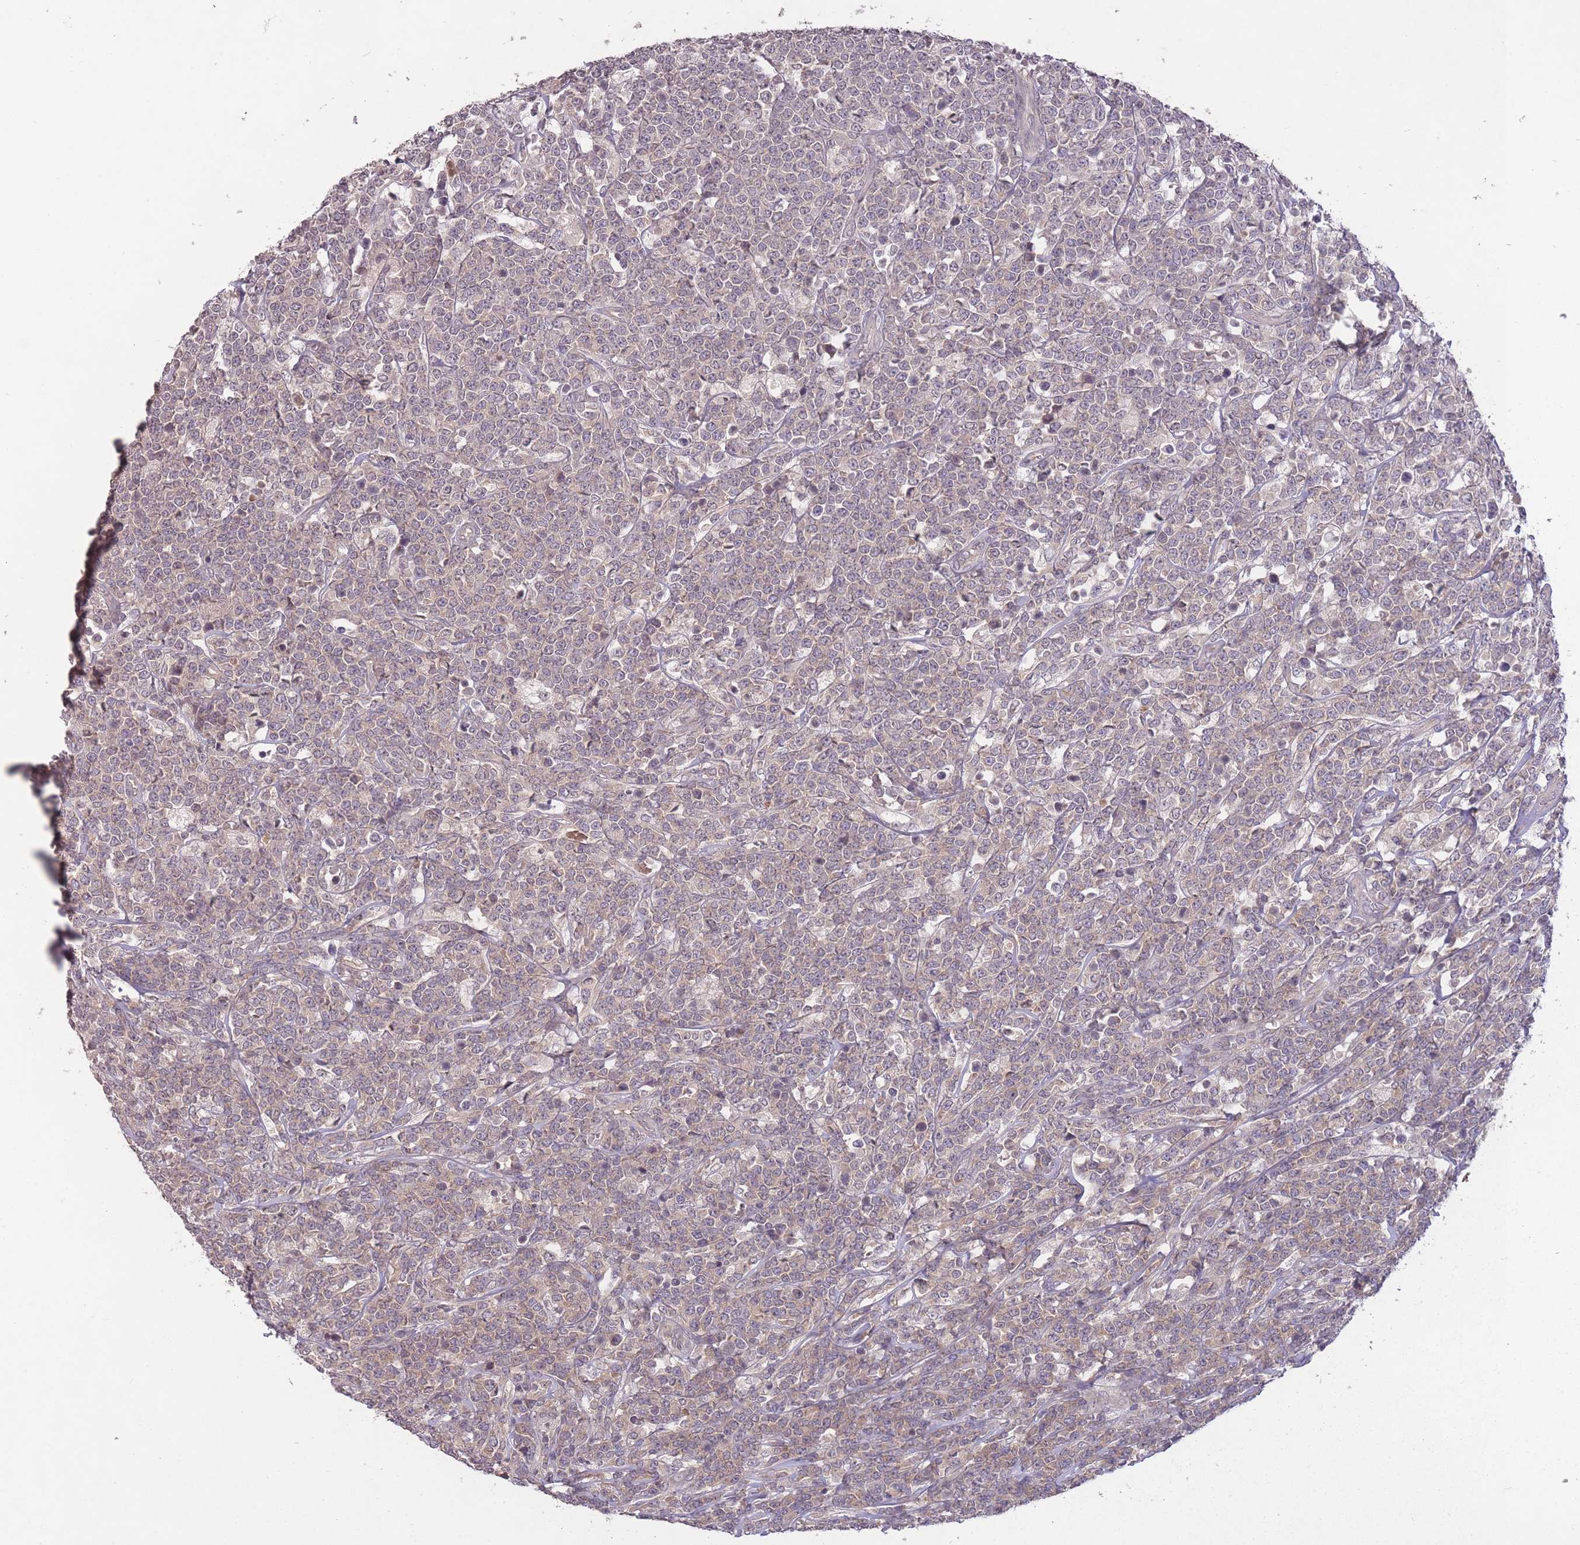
{"staining": {"intensity": "negative", "quantity": "none", "location": "none"}, "tissue": "lymphoma", "cell_type": "Tumor cells", "image_type": "cancer", "snomed": [{"axis": "morphology", "description": "Malignant lymphoma, non-Hodgkin's type, High grade"}, {"axis": "topography", "description": "Small intestine"}], "caption": "A micrograph of high-grade malignant lymphoma, non-Hodgkin's type stained for a protein reveals no brown staining in tumor cells. The staining was performed using DAB (3,3'-diaminobenzidine) to visualize the protein expression in brown, while the nuclei were stained in blue with hematoxylin (Magnification: 20x).", "gene": "ADCYAP1R1", "patient": {"sex": "male", "age": 8}}